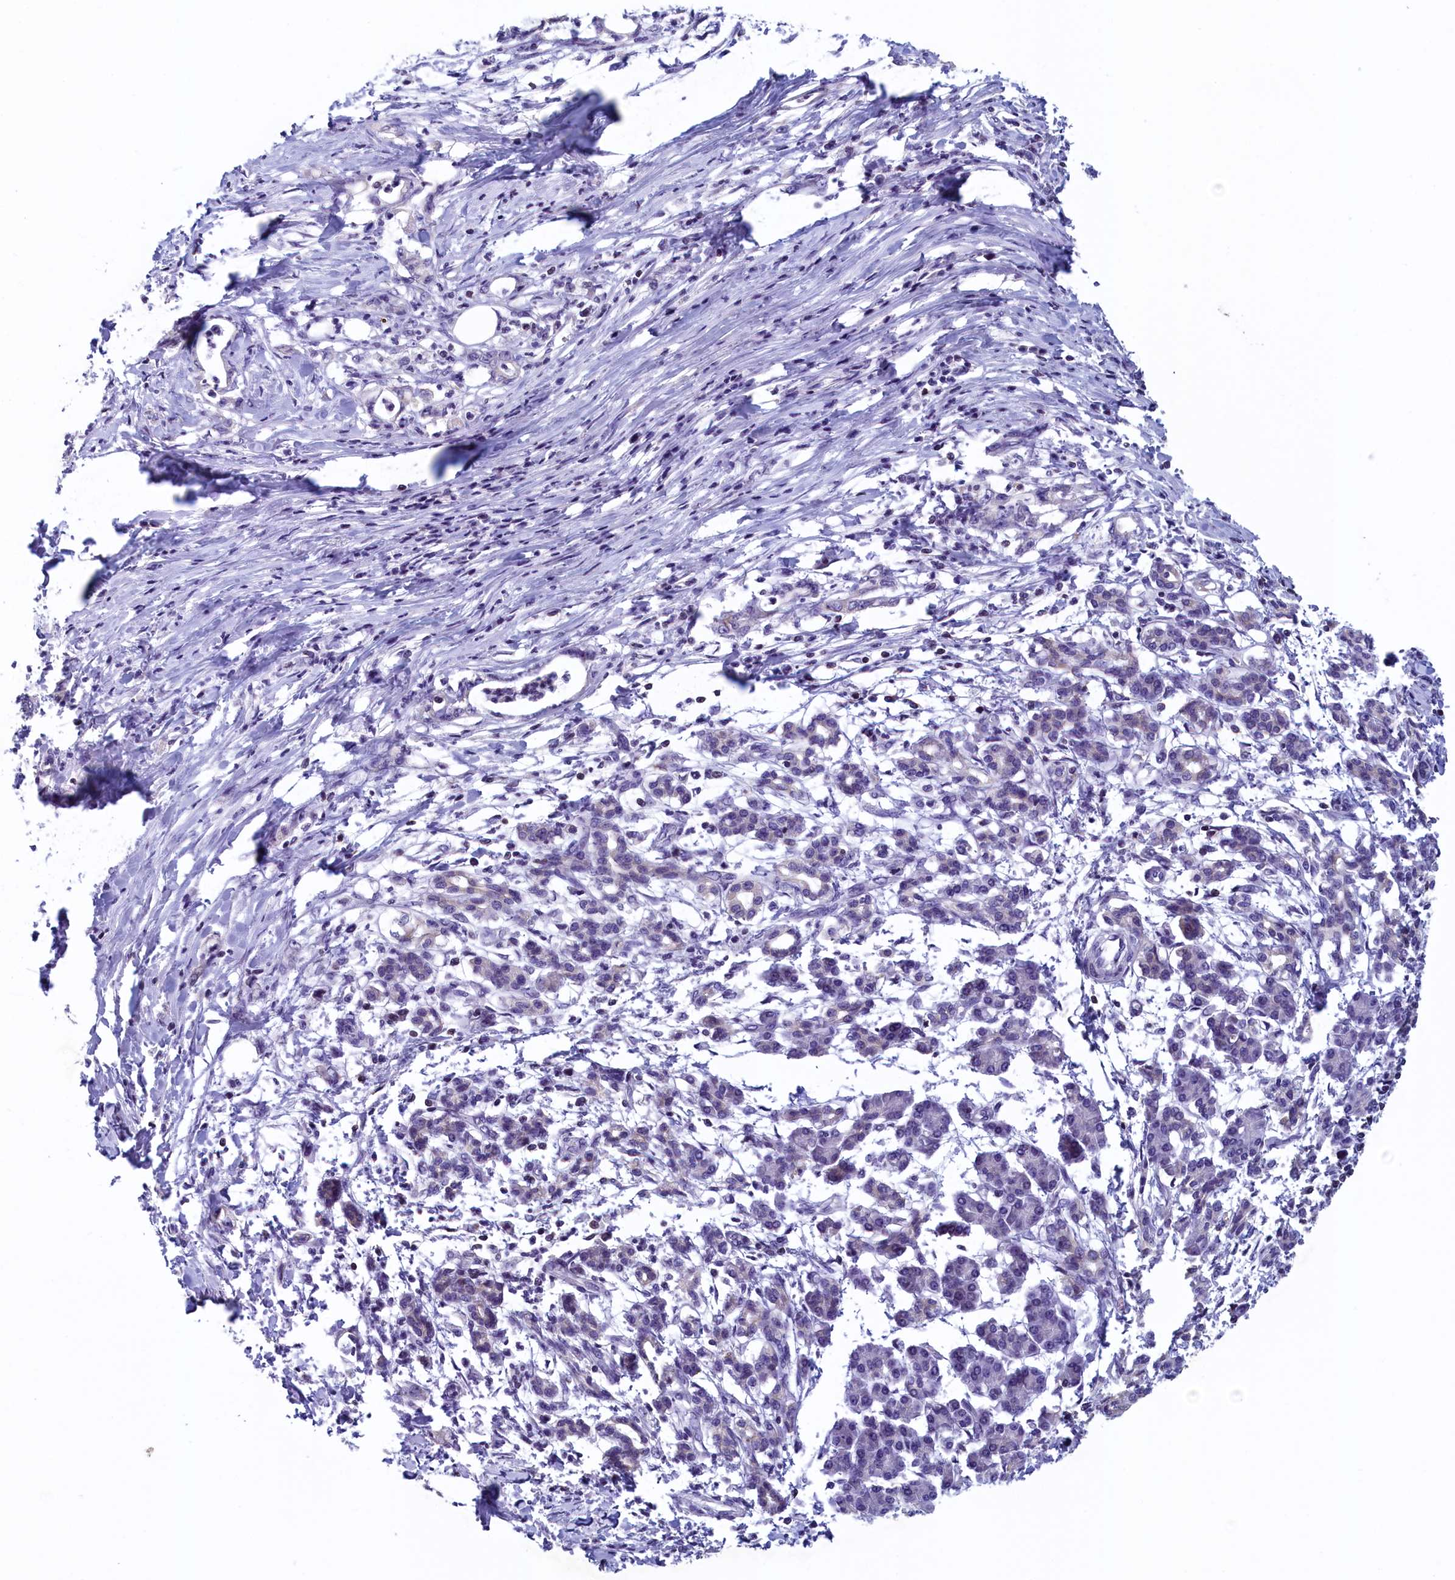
{"staining": {"intensity": "negative", "quantity": "none", "location": "none"}, "tissue": "pancreatic cancer", "cell_type": "Tumor cells", "image_type": "cancer", "snomed": [{"axis": "morphology", "description": "Adenocarcinoma, NOS"}, {"axis": "topography", "description": "Pancreas"}], "caption": "High power microscopy image of an IHC micrograph of adenocarcinoma (pancreatic), revealing no significant expression in tumor cells.", "gene": "TRAF3IP3", "patient": {"sex": "female", "age": 55}}